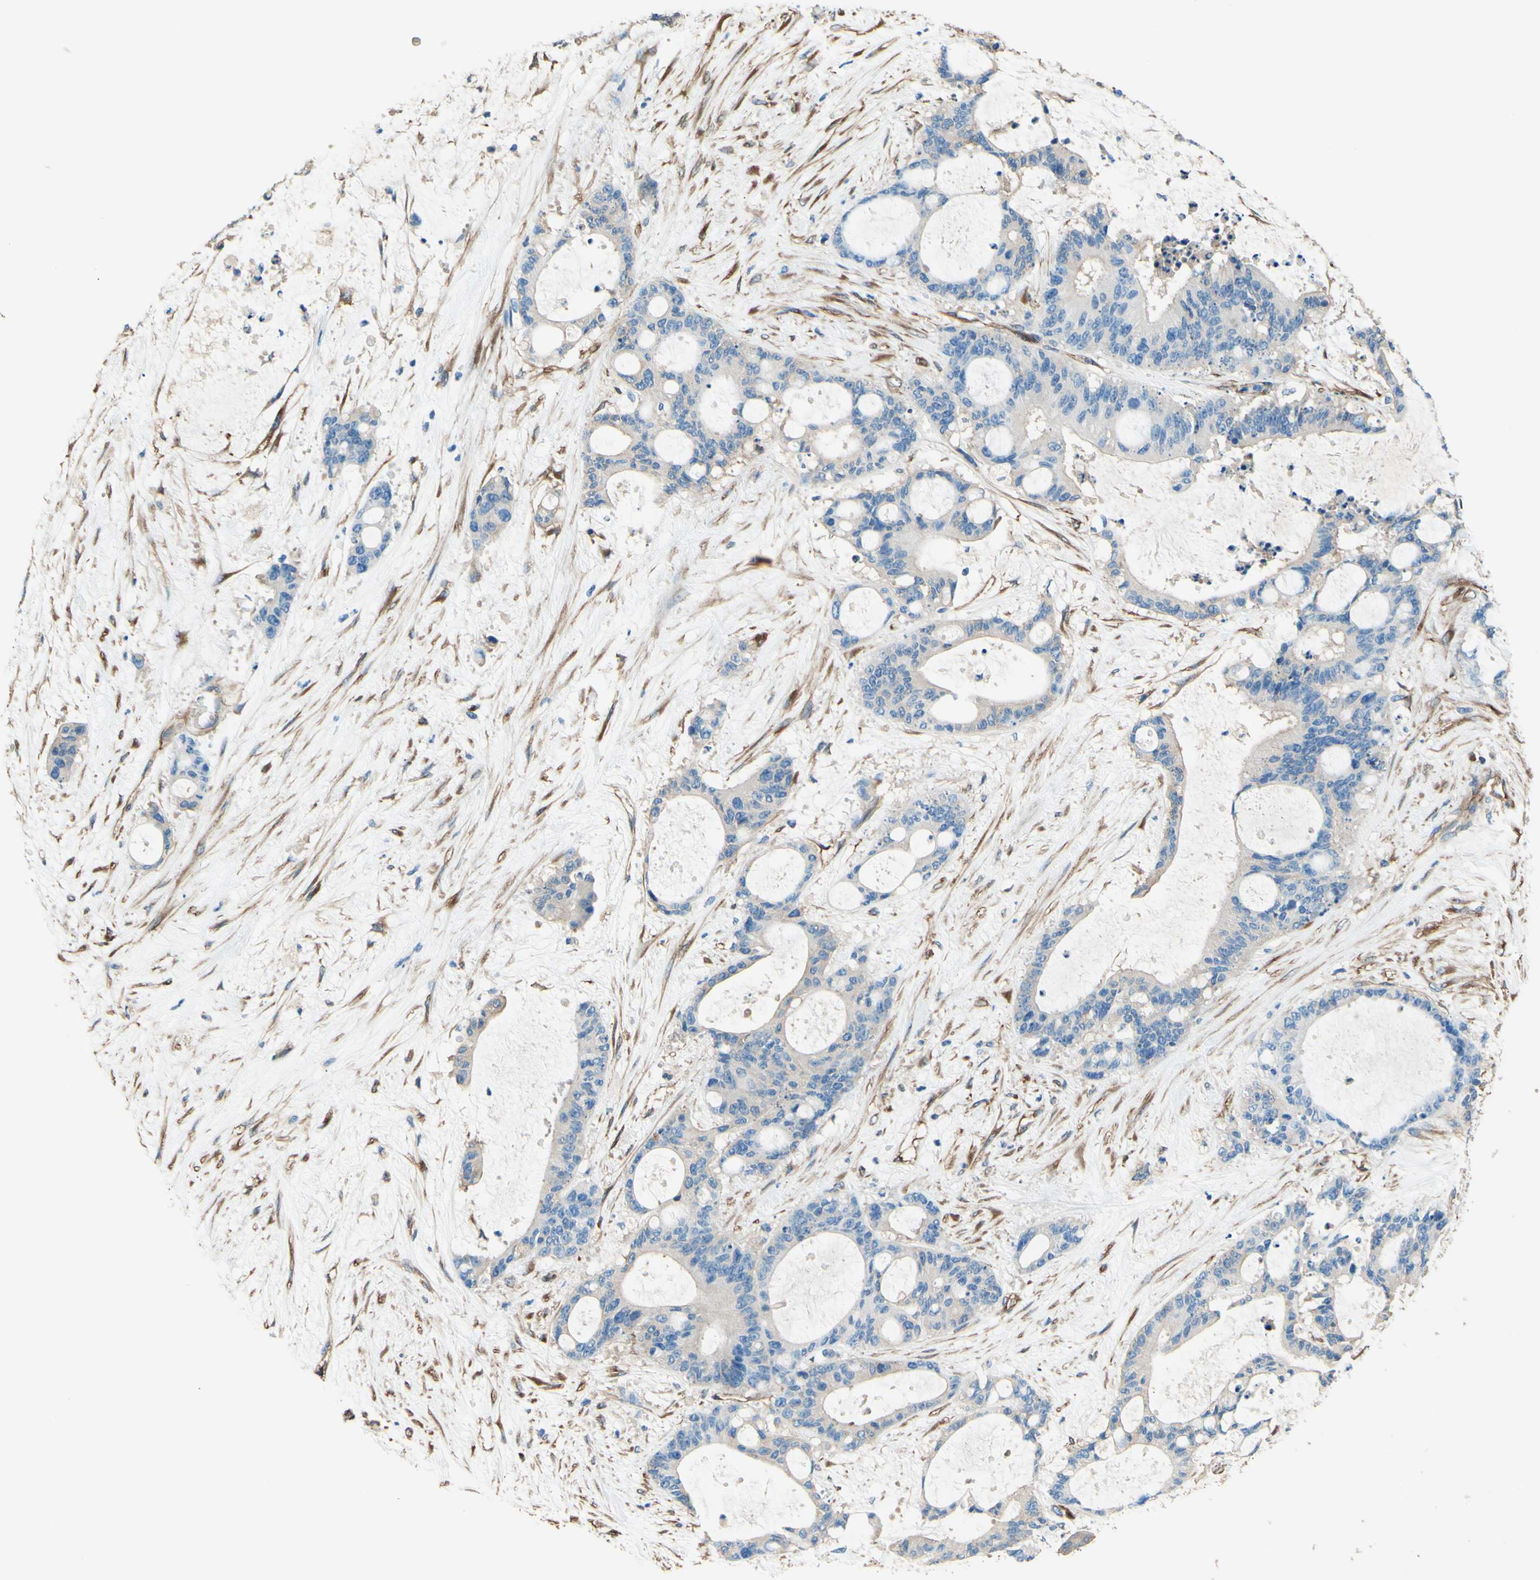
{"staining": {"intensity": "weak", "quantity": ">75%", "location": "cytoplasmic/membranous"}, "tissue": "liver cancer", "cell_type": "Tumor cells", "image_type": "cancer", "snomed": [{"axis": "morphology", "description": "Cholangiocarcinoma"}, {"axis": "topography", "description": "Liver"}], "caption": "Brown immunohistochemical staining in human liver cancer displays weak cytoplasmic/membranous positivity in about >75% of tumor cells.", "gene": "DPYSL3", "patient": {"sex": "female", "age": 73}}